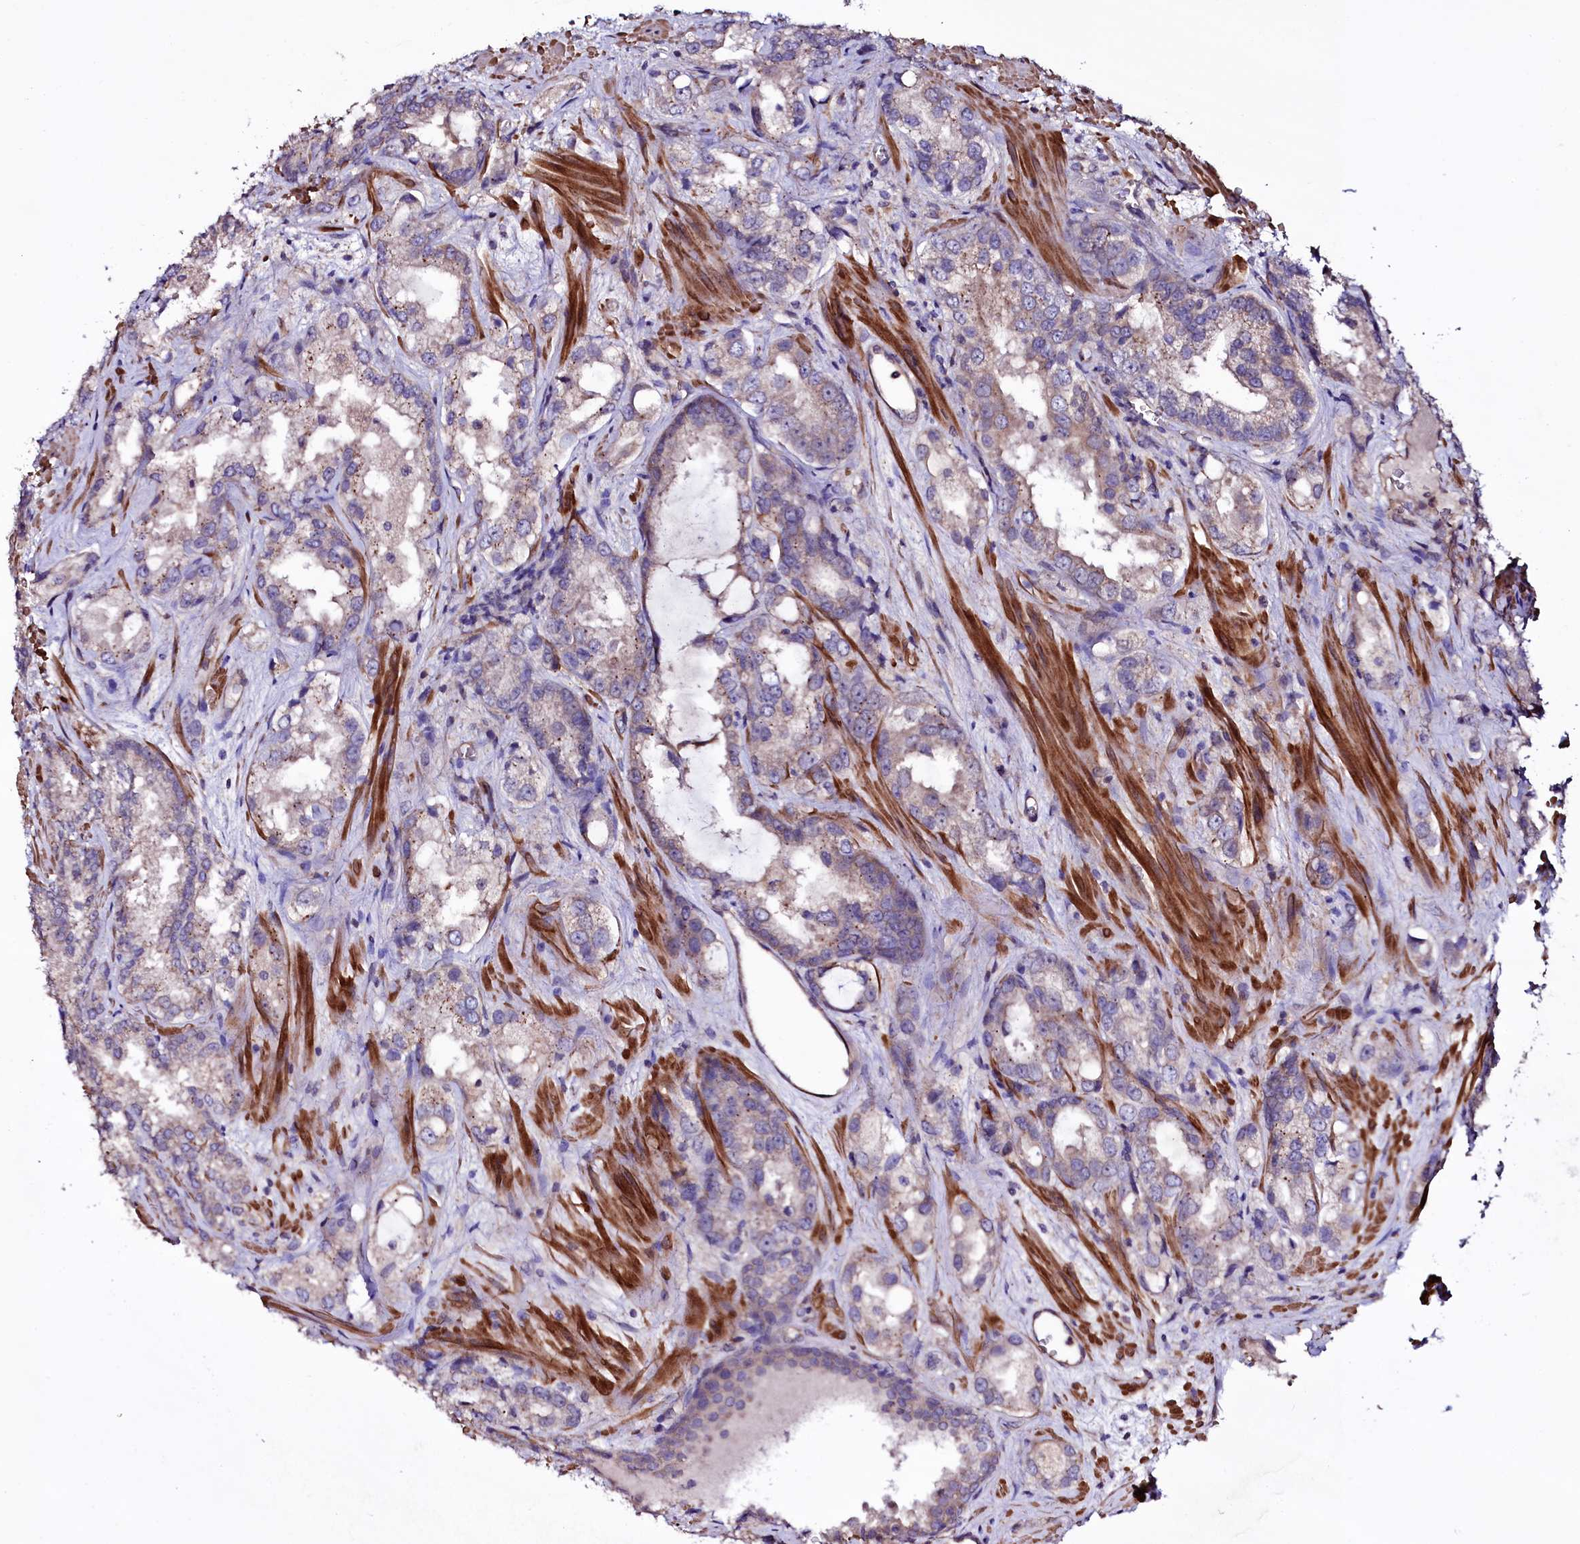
{"staining": {"intensity": "weak", "quantity": "<25%", "location": "cytoplasmic/membranous"}, "tissue": "prostate cancer", "cell_type": "Tumor cells", "image_type": "cancer", "snomed": [{"axis": "morphology", "description": "Adenocarcinoma, Low grade"}, {"axis": "topography", "description": "Prostate"}], "caption": "The photomicrograph demonstrates no significant expression in tumor cells of prostate low-grade adenocarcinoma.", "gene": "WIPF3", "patient": {"sex": "male", "age": 47}}